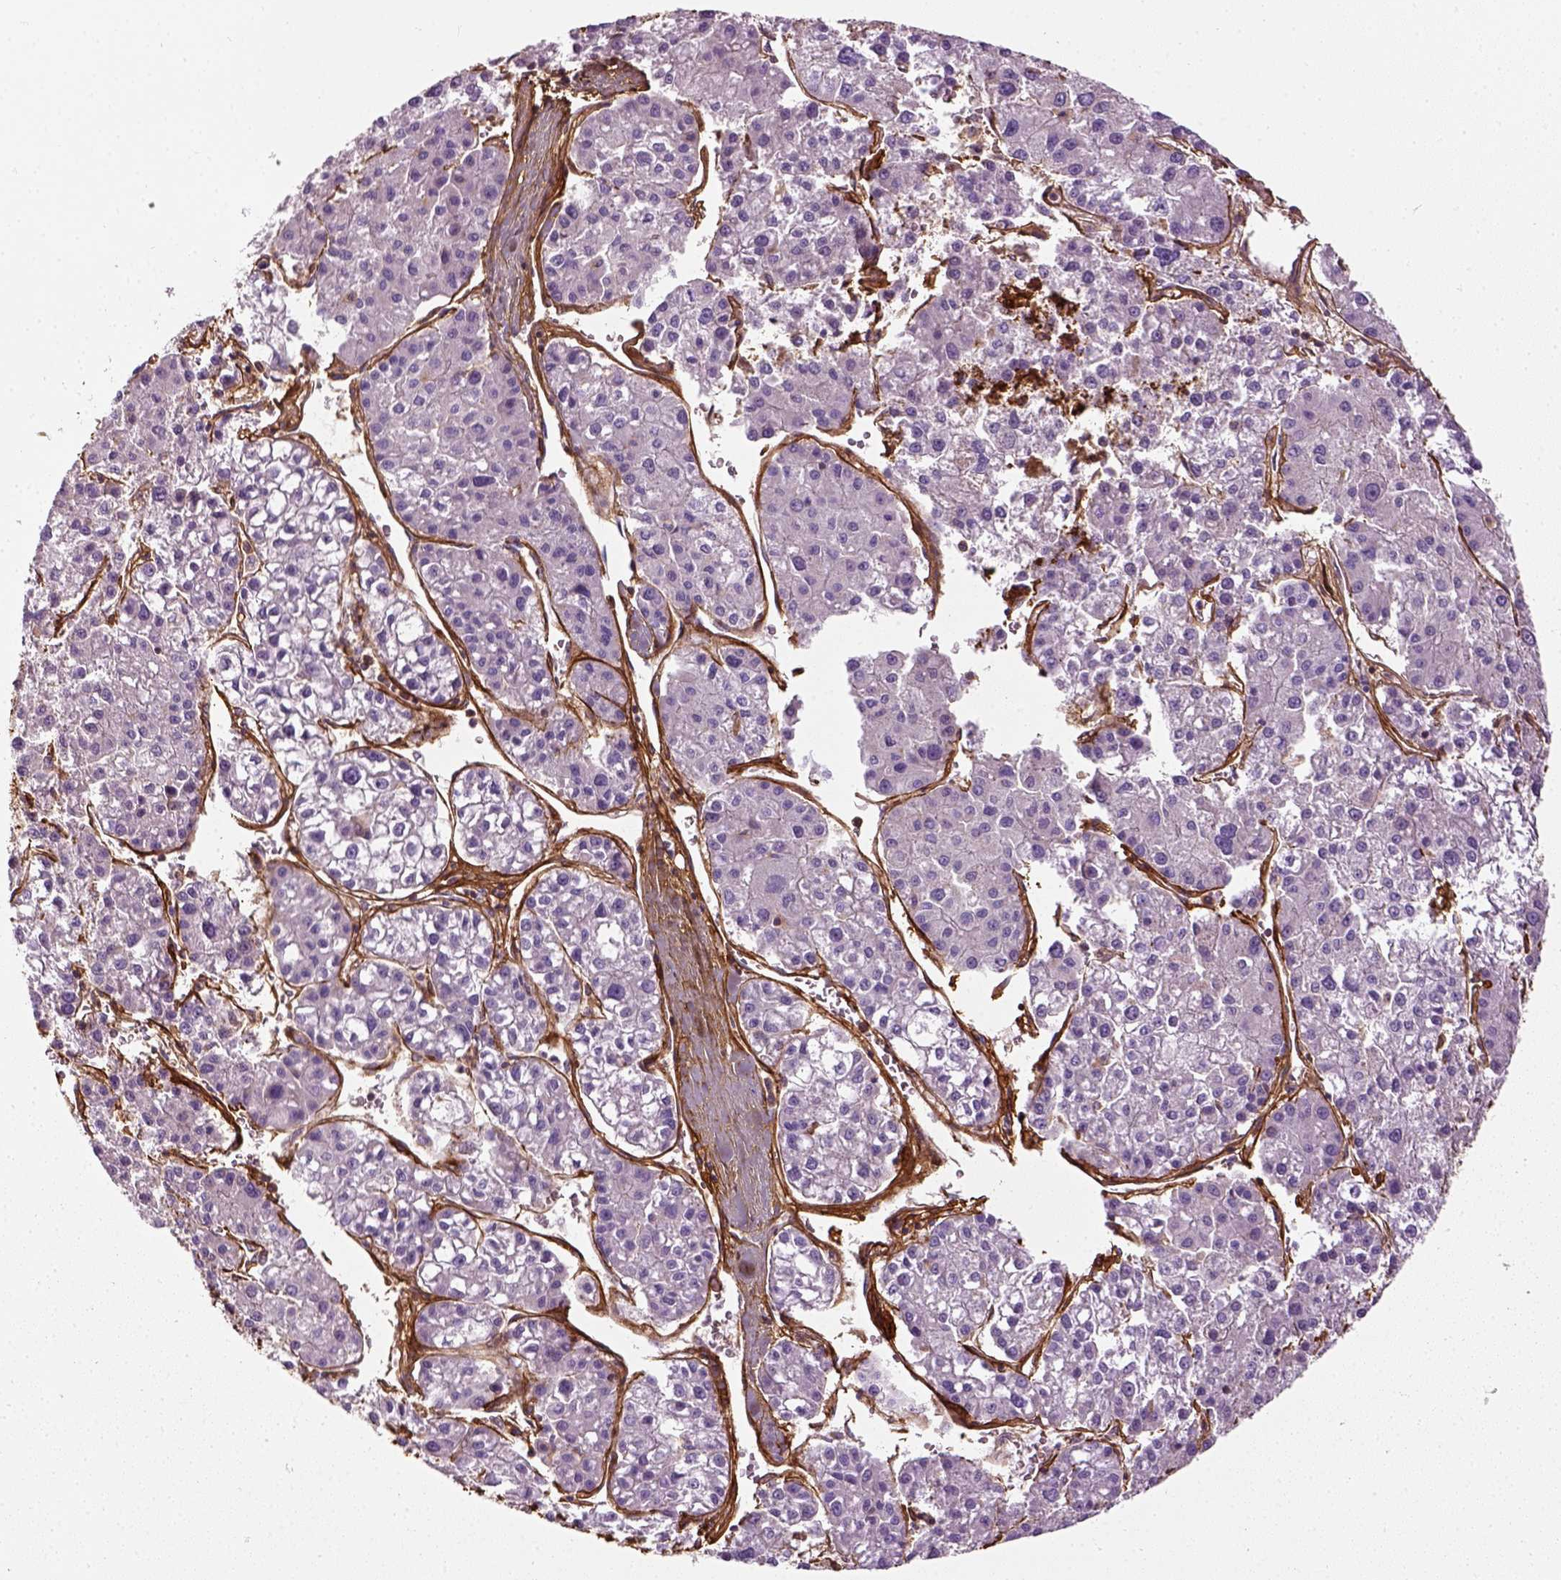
{"staining": {"intensity": "negative", "quantity": "none", "location": "none"}, "tissue": "liver cancer", "cell_type": "Tumor cells", "image_type": "cancer", "snomed": [{"axis": "morphology", "description": "Carcinoma, Hepatocellular, NOS"}, {"axis": "topography", "description": "Liver"}], "caption": "Tumor cells are negative for protein expression in human liver cancer (hepatocellular carcinoma). (IHC, brightfield microscopy, high magnification).", "gene": "COL6A2", "patient": {"sex": "male", "age": 73}}